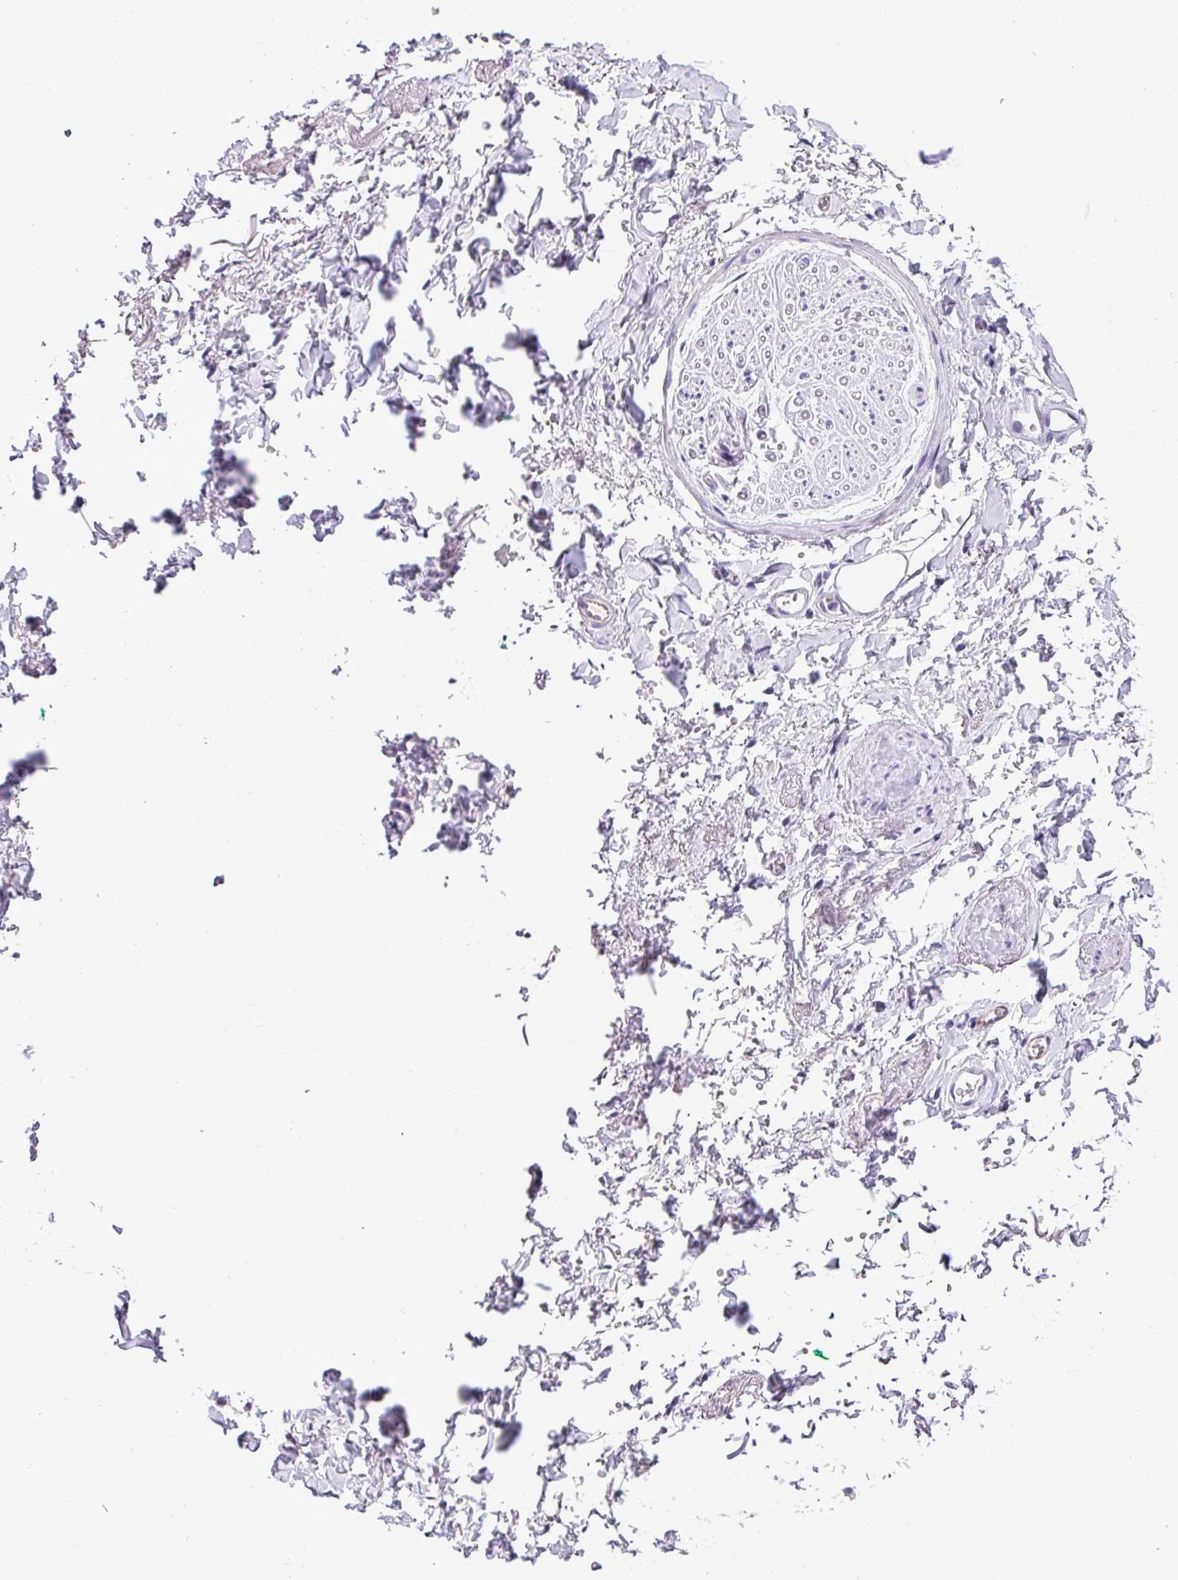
{"staining": {"intensity": "negative", "quantity": "none", "location": "none"}, "tissue": "adipose tissue", "cell_type": "Adipocytes", "image_type": "normal", "snomed": [{"axis": "morphology", "description": "Normal tissue, NOS"}, {"axis": "topography", "description": "Vulva"}, {"axis": "topography", "description": "Vagina"}, {"axis": "topography", "description": "Peripheral nerve tissue"}], "caption": "Immunohistochemical staining of unremarkable human adipose tissue demonstrates no significant staining in adipocytes. Nuclei are stained in blue.", "gene": "MUC21", "patient": {"sex": "female", "age": 66}}